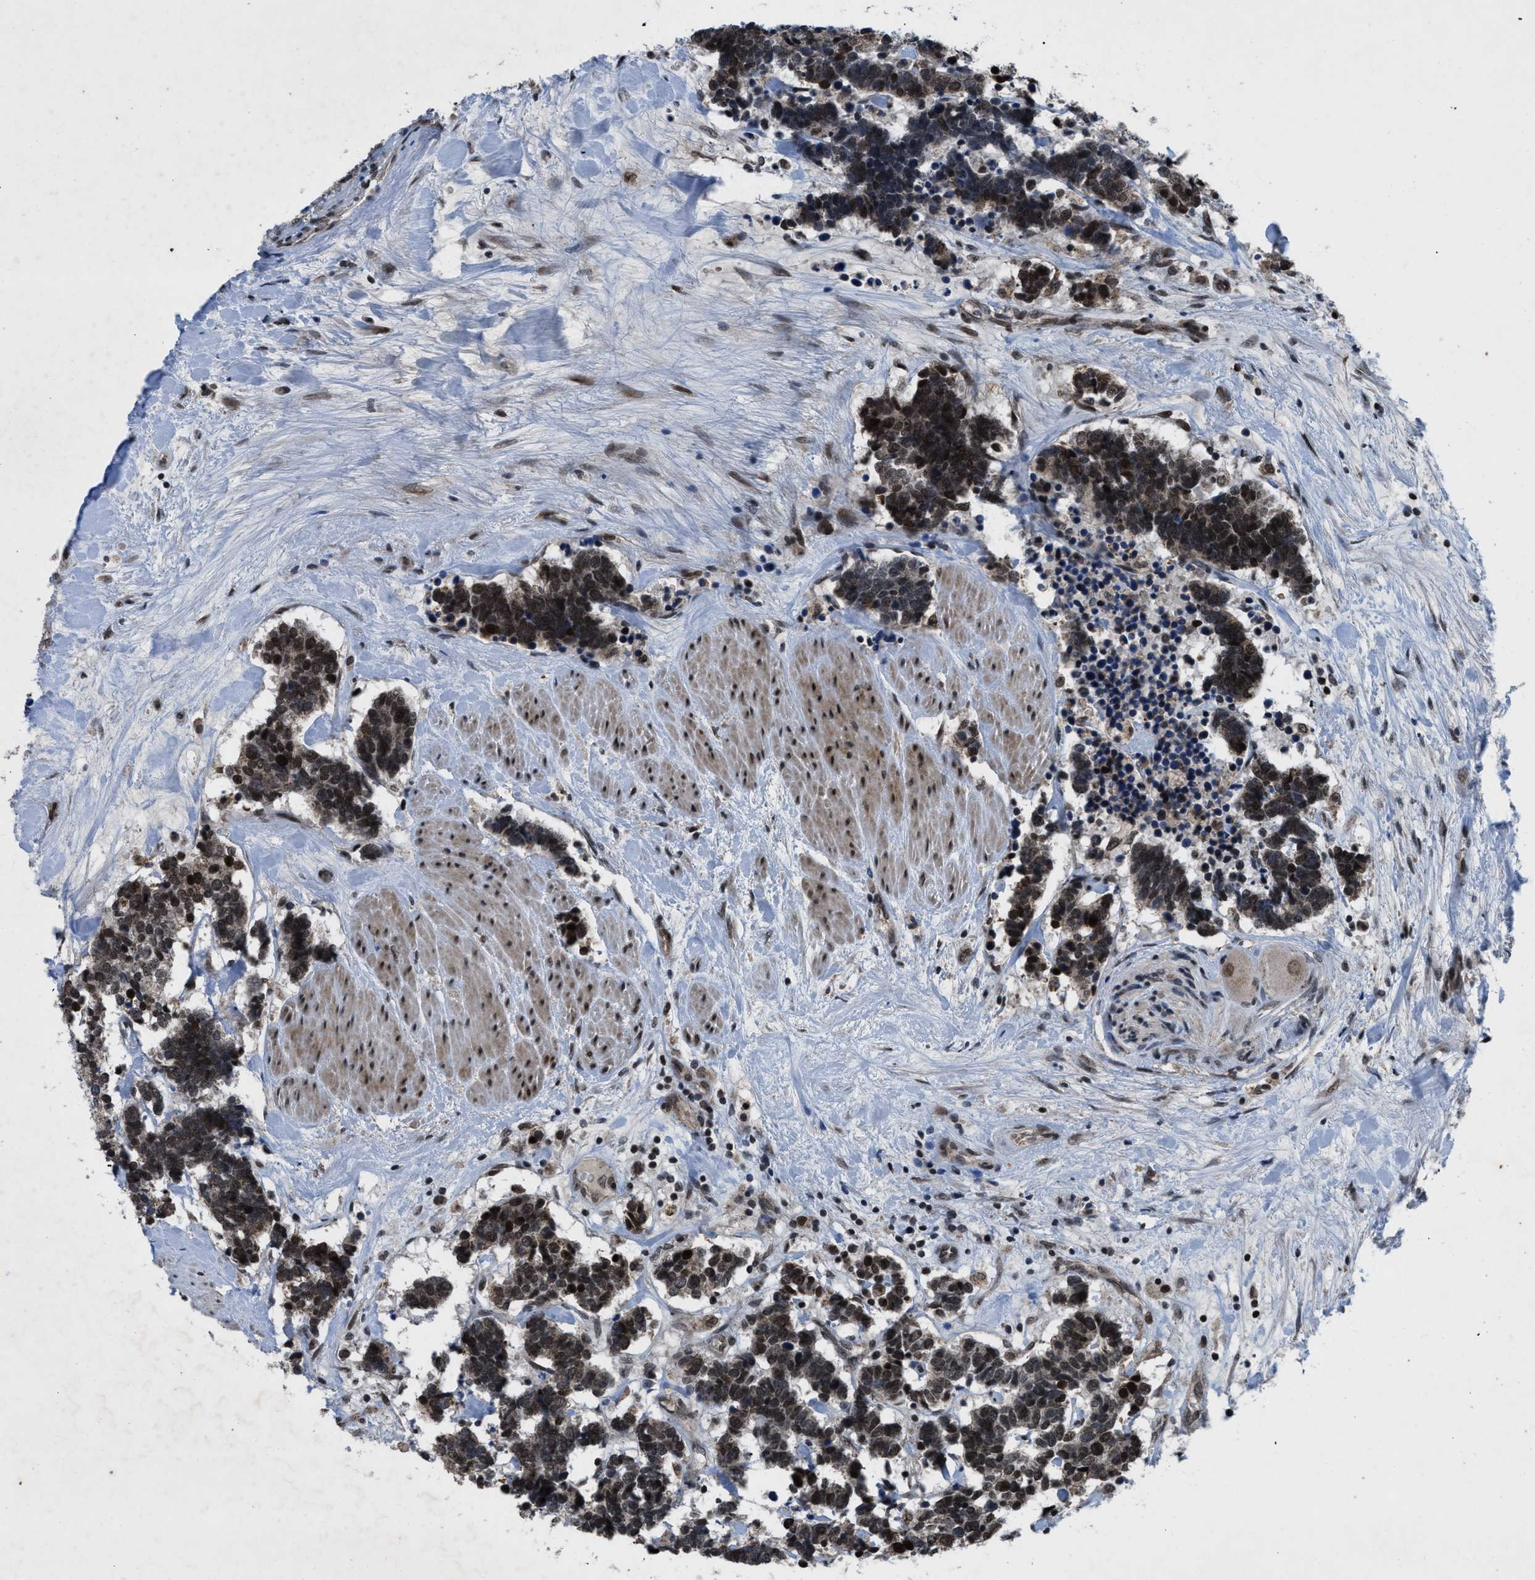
{"staining": {"intensity": "strong", "quantity": ">75%", "location": "nuclear"}, "tissue": "carcinoid", "cell_type": "Tumor cells", "image_type": "cancer", "snomed": [{"axis": "morphology", "description": "Carcinoma, NOS"}, {"axis": "morphology", "description": "Carcinoid, malignant, NOS"}, {"axis": "topography", "description": "Urinary bladder"}], "caption": "IHC (DAB) staining of human carcinoid displays strong nuclear protein expression in about >75% of tumor cells.", "gene": "ZNHIT1", "patient": {"sex": "male", "age": 57}}